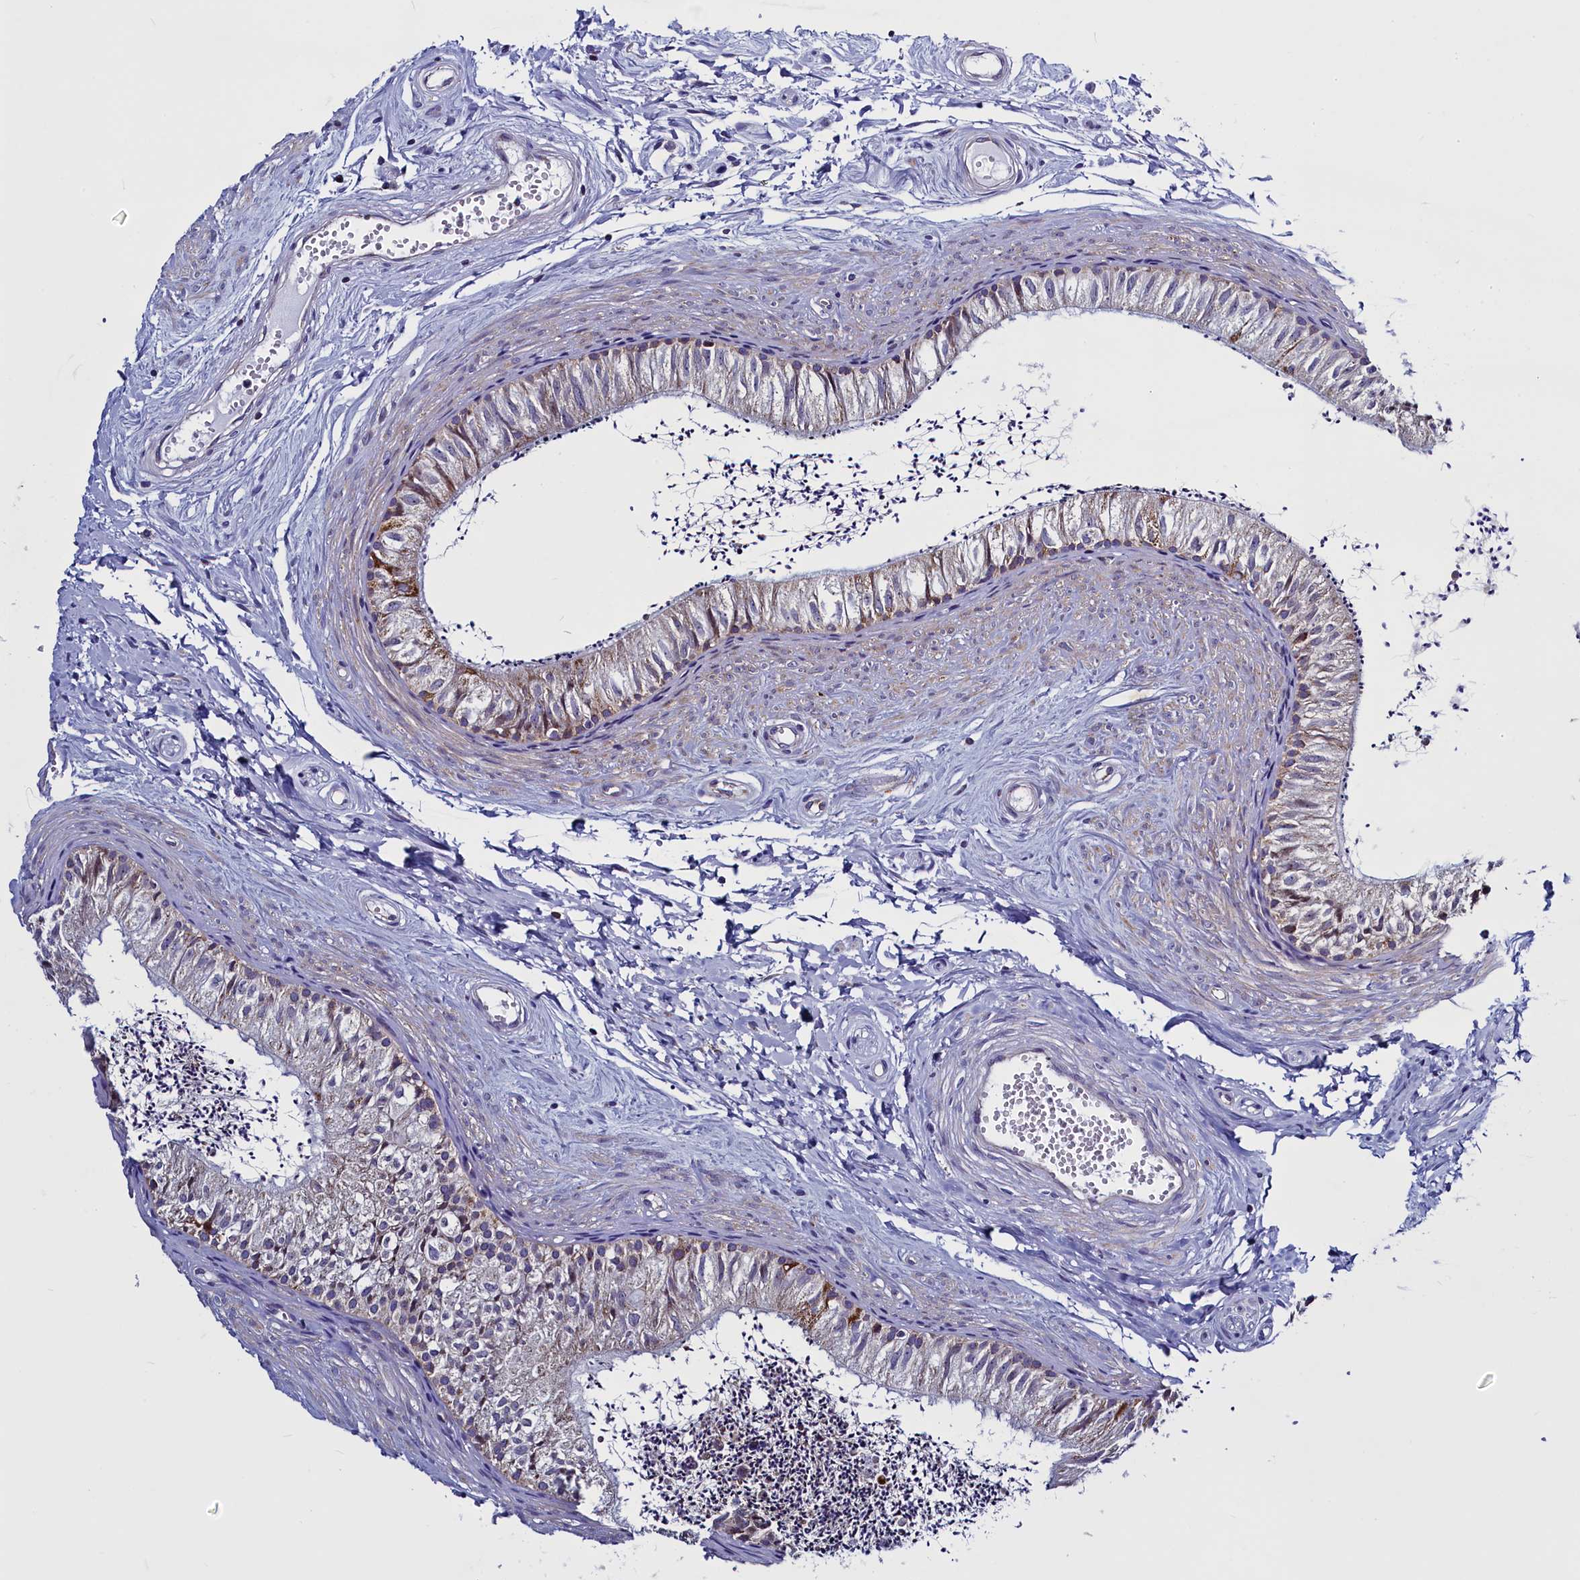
{"staining": {"intensity": "moderate", "quantity": "<25%", "location": "cytoplasmic/membranous"}, "tissue": "epididymis", "cell_type": "Glandular cells", "image_type": "normal", "snomed": [{"axis": "morphology", "description": "Normal tissue, NOS"}, {"axis": "topography", "description": "Epididymis"}], "caption": "Moderate cytoplasmic/membranous protein staining is identified in about <25% of glandular cells in epididymis.", "gene": "IFT122", "patient": {"sex": "male", "age": 56}}